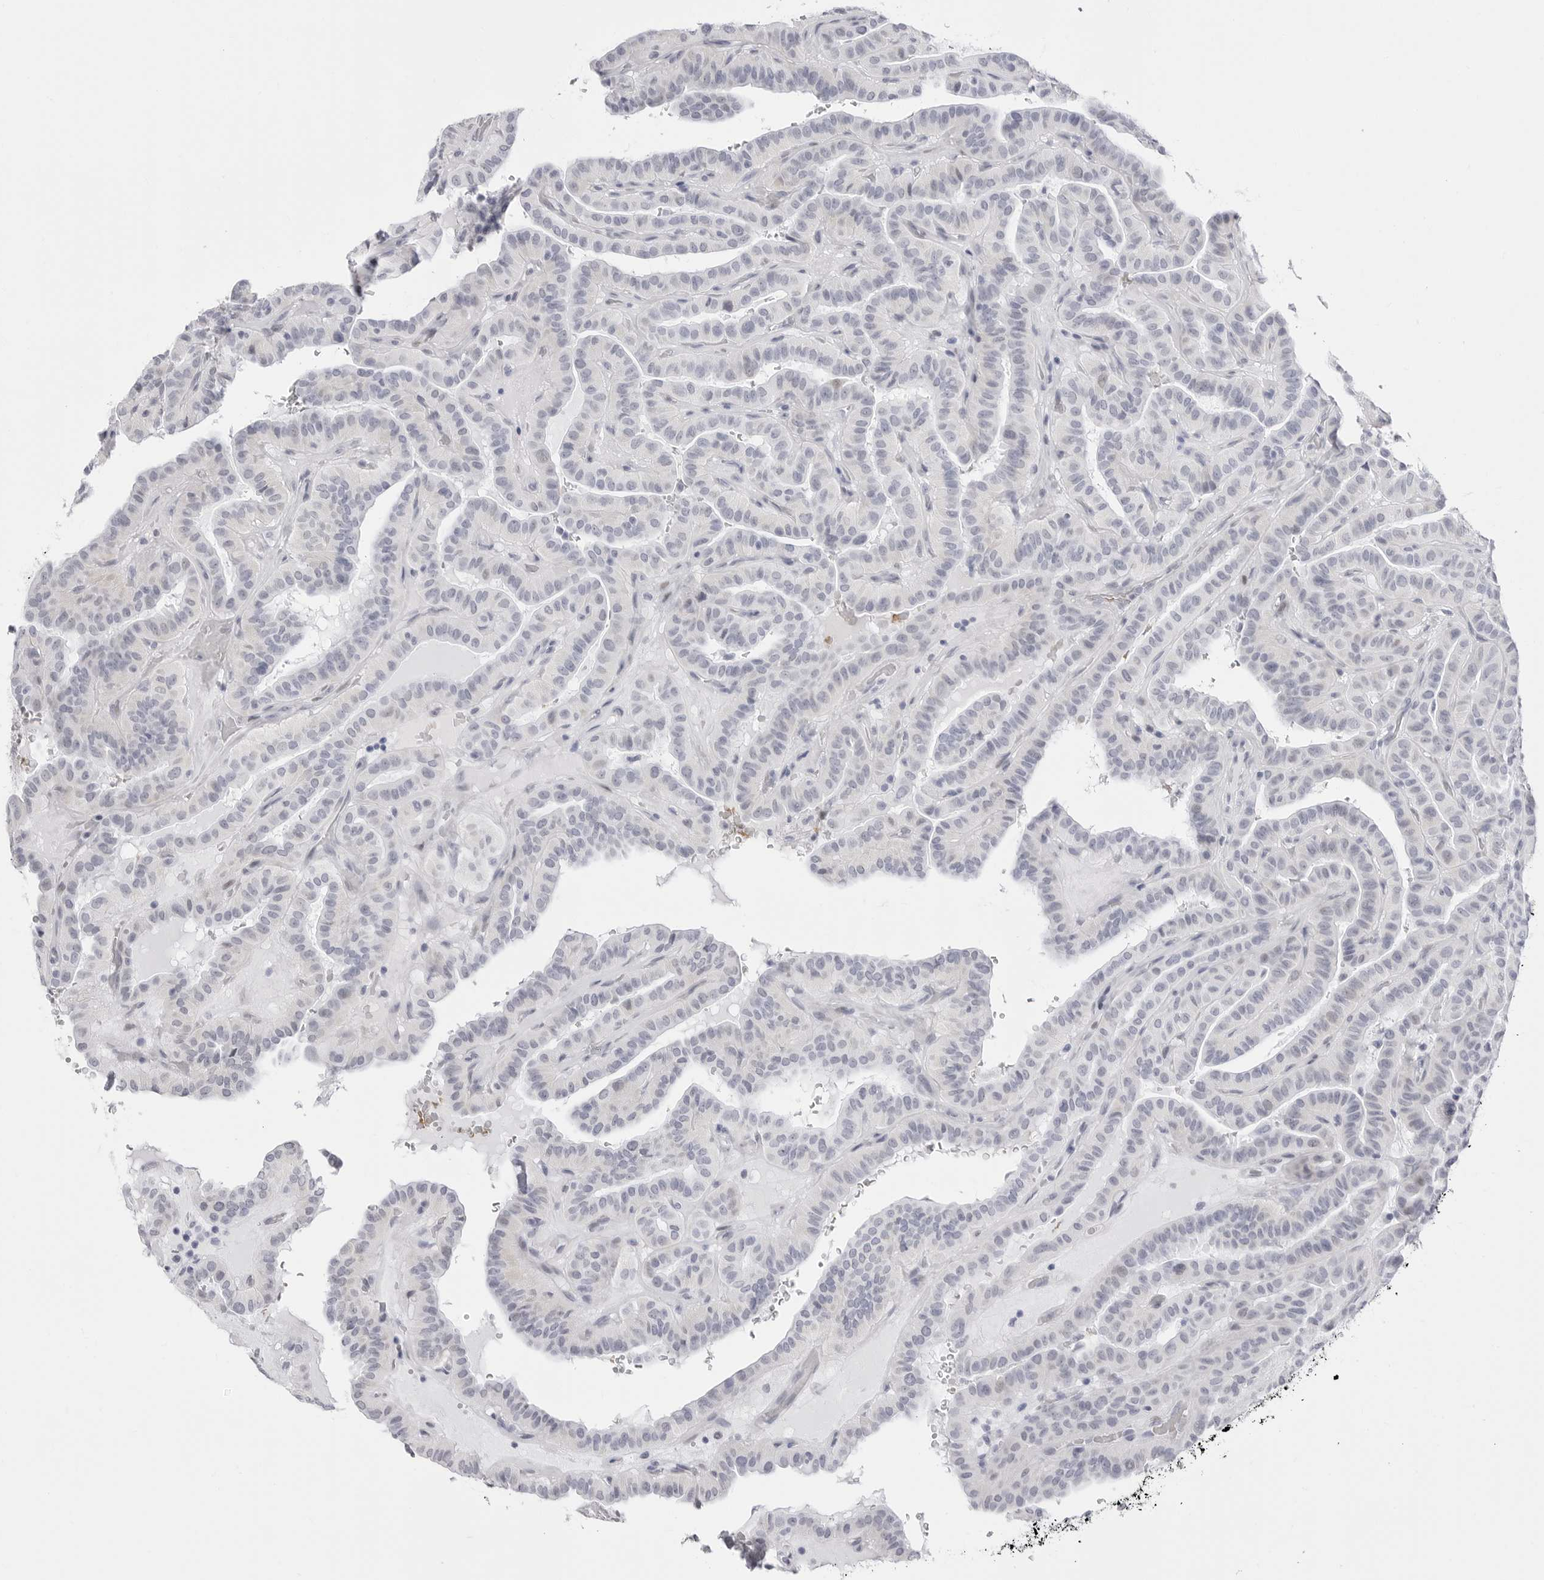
{"staining": {"intensity": "negative", "quantity": "none", "location": "none"}, "tissue": "thyroid cancer", "cell_type": "Tumor cells", "image_type": "cancer", "snomed": [{"axis": "morphology", "description": "Papillary adenocarcinoma, NOS"}, {"axis": "topography", "description": "Thyroid gland"}], "caption": "The micrograph displays no staining of tumor cells in papillary adenocarcinoma (thyroid).", "gene": "TSSK1B", "patient": {"sex": "male", "age": 77}}